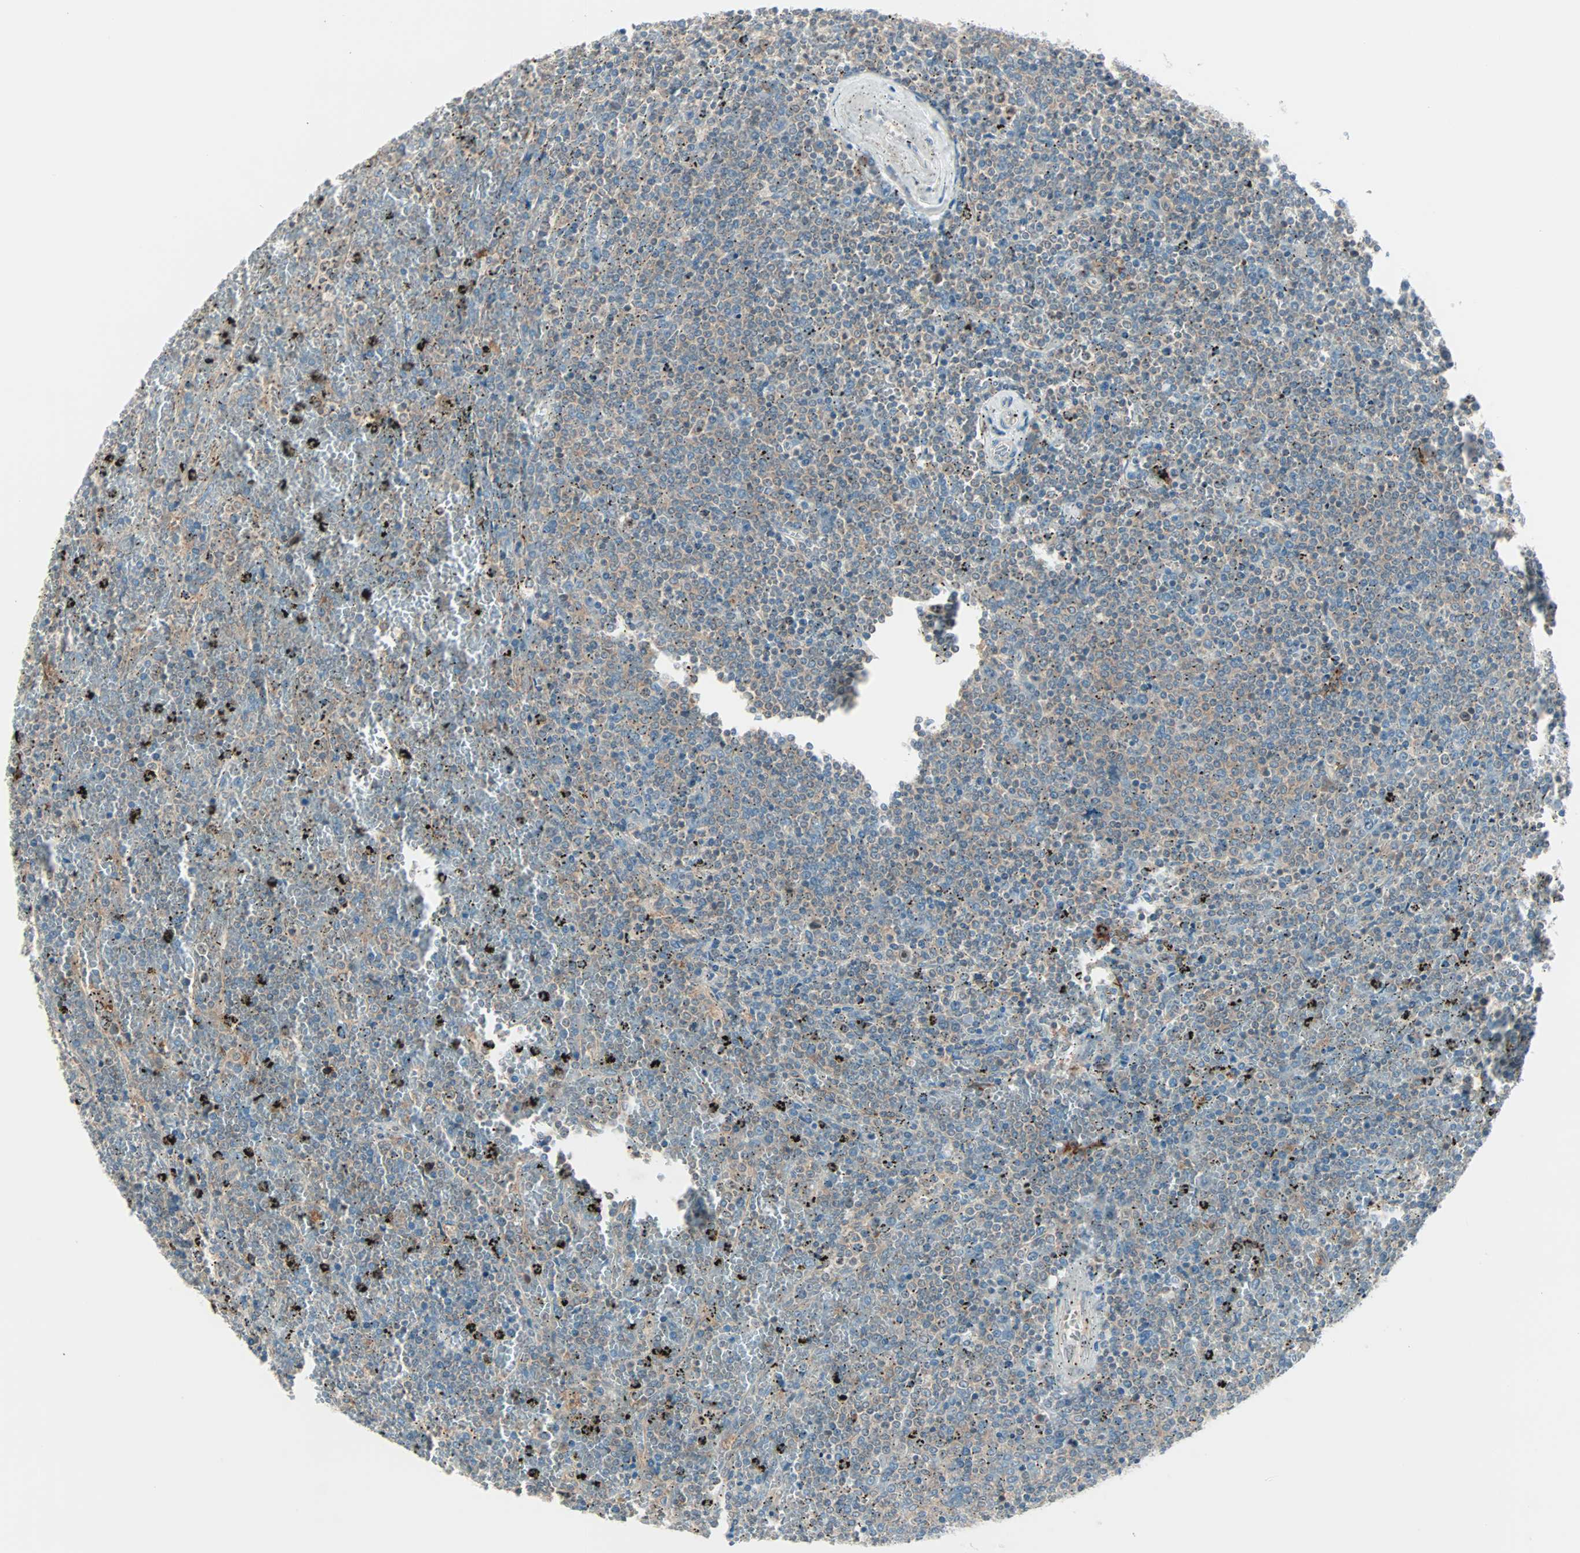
{"staining": {"intensity": "weak", "quantity": "25%-75%", "location": "cytoplasmic/membranous"}, "tissue": "lymphoma", "cell_type": "Tumor cells", "image_type": "cancer", "snomed": [{"axis": "morphology", "description": "Malignant lymphoma, non-Hodgkin's type, Low grade"}, {"axis": "topography", "description": "Spleen"}], "caption": "Protein analysis of lymphoma tissue demonstrates weak cytoplasmic/membranous staining in approximately 25%-75% of tumor cells.", "gene": "SMIM8", "patient": {"sex": "female", "age": 77}}